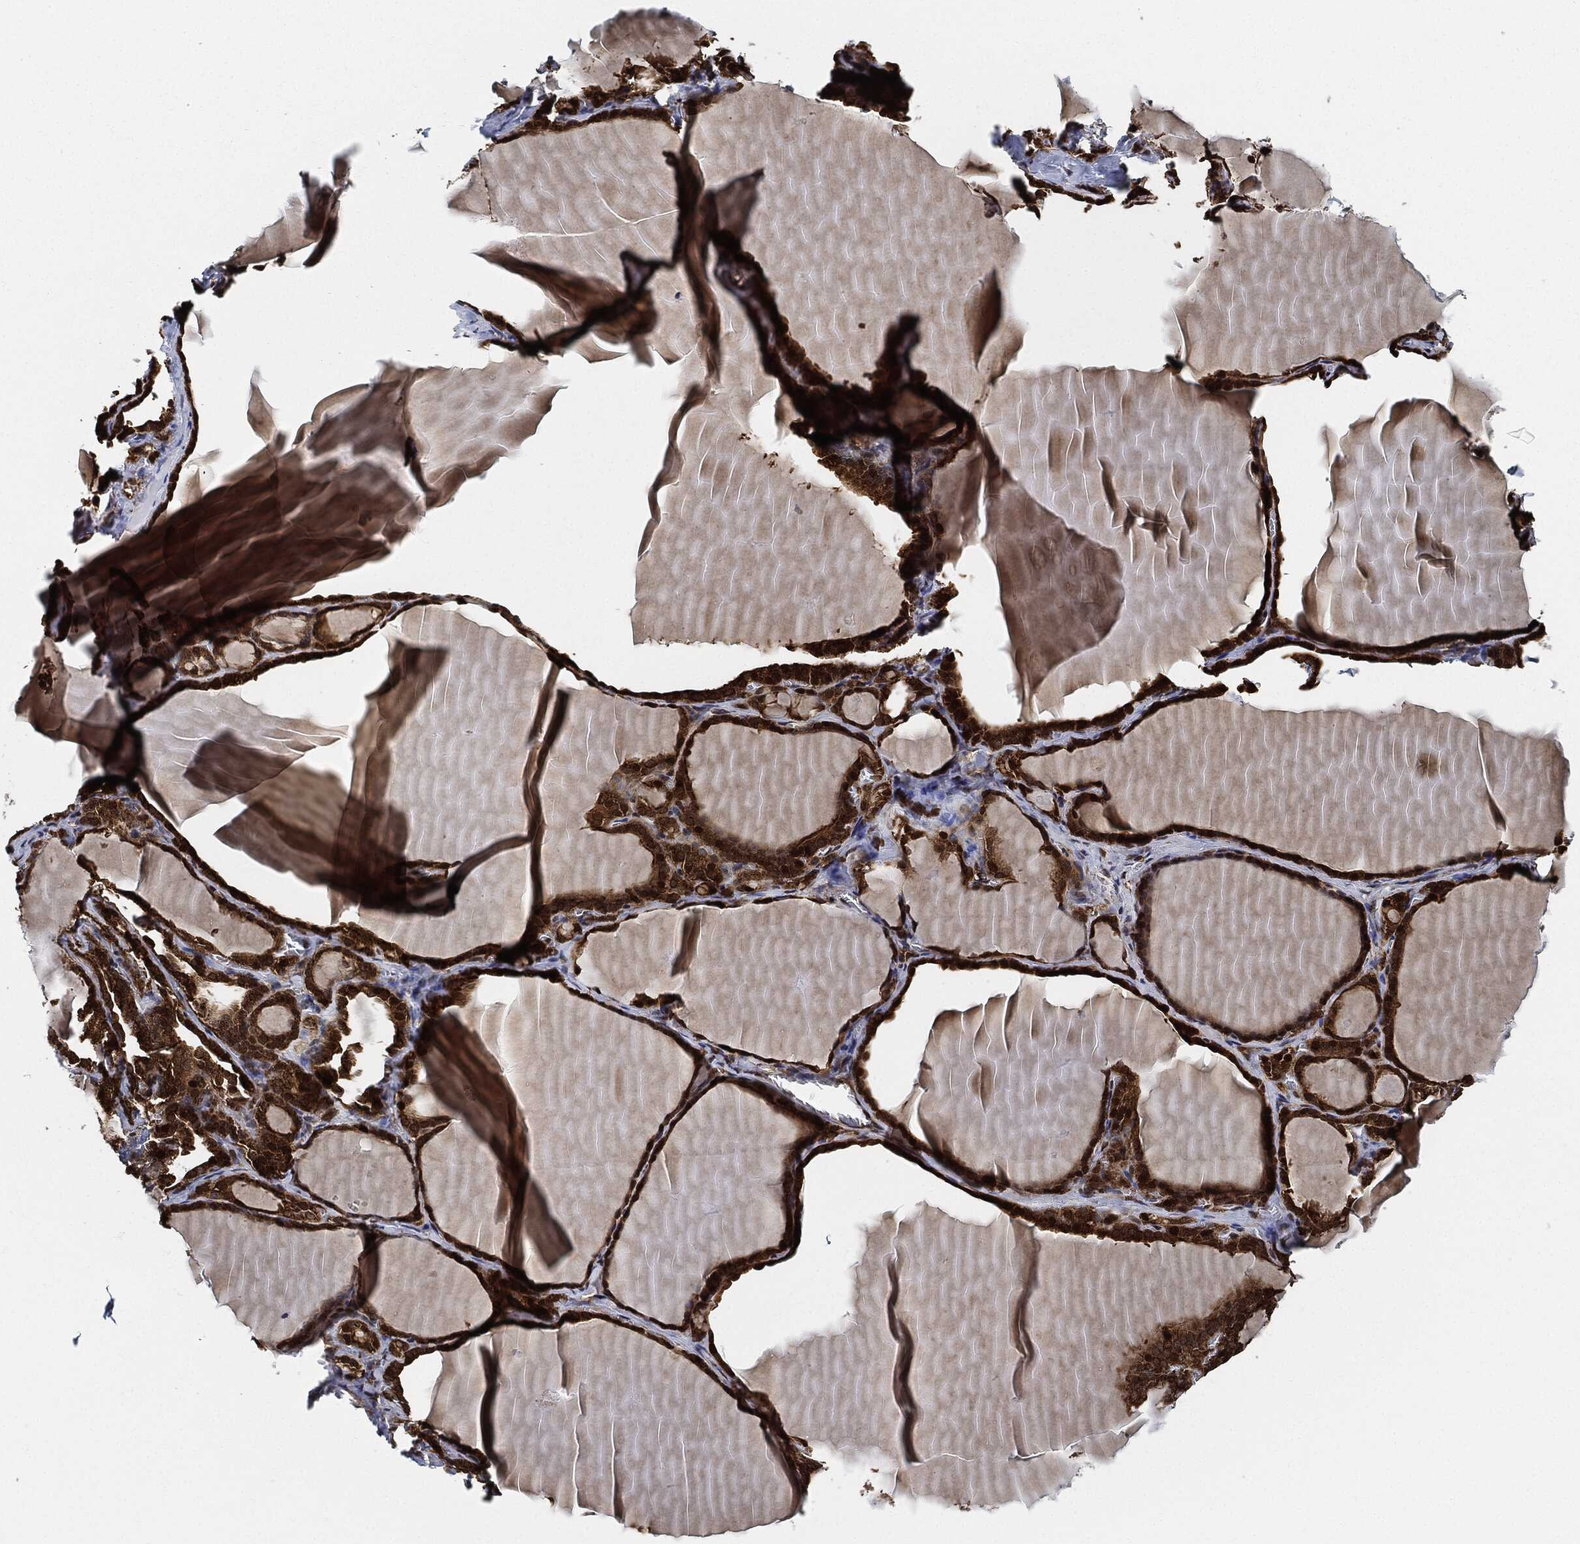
{"staining": {"intensity": "strong", "quantity": ">75%", "location": "cytoplasmic/membranous,nuclear"}, "tissue": "thyroid gland", "cell_type": "Glandular cells", "image_type": "normal", "snomed": [{"axis": "morphology", "description": "Normal tissue, NOS"}, {"axis": "morphology", "description": "Hyperplasia, NOS"}, {"axis": "topography", "description": "Thyroid gland"}], "caption": "Strong cytoplasmic/membranous,nuclear protein expression is present in approximately >75% of glandular cells in thyroid gland. The protein is stained brown, and the nuclei are stained in blue (DAB IHC with brightfield microscopy, high magnification).", "gene": "RNASEL", "patient": {"sex": "female", "age": 27}}